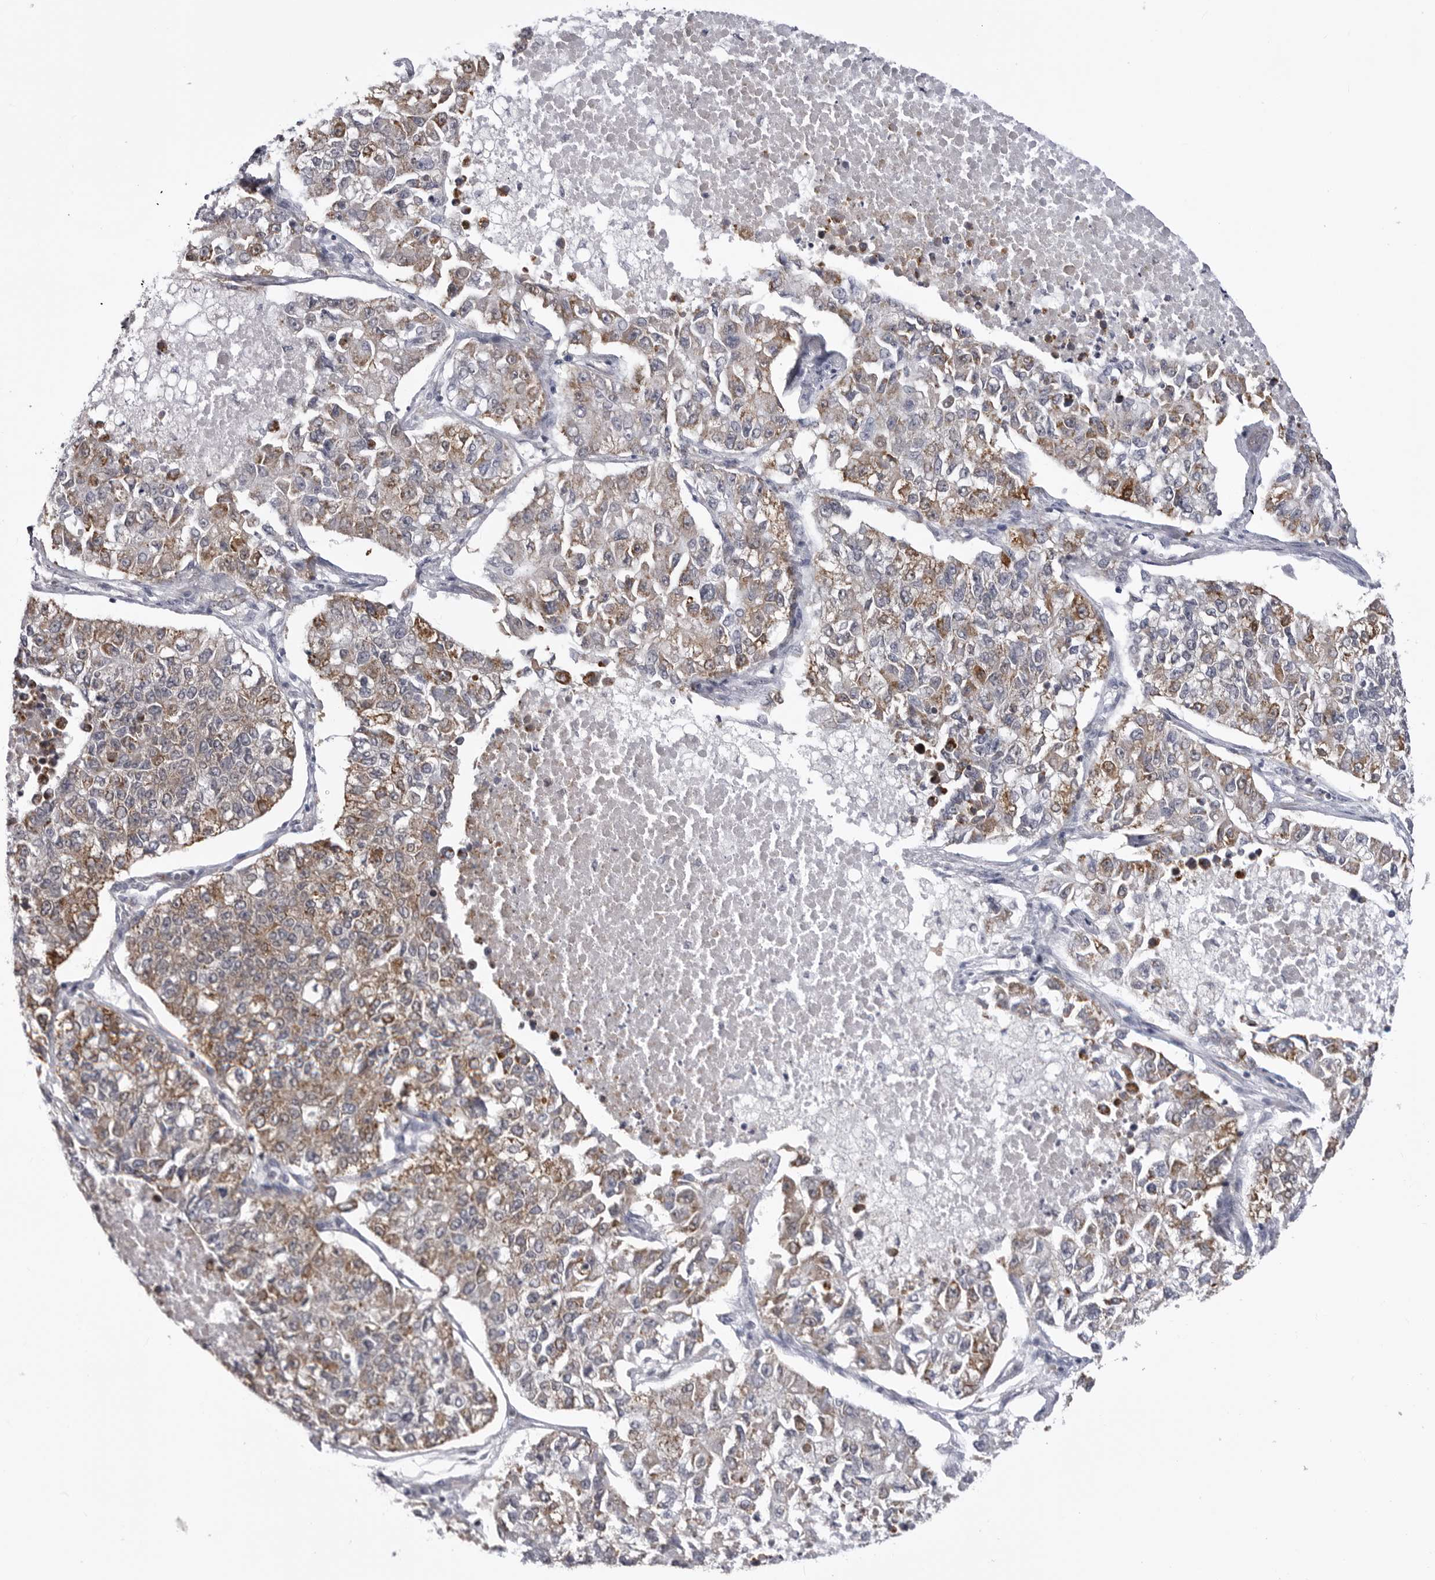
{"staining": {"intensity": "moderate", "quantity": ">75%", "location": "cytoplasmic/membranous"}, "tissue": "lung cancer", "cell_type": "Tumor cells", "image_type": "cancer", "snomed": [{"axis": "morphology", "description": "Adenocarcinoma, NOS"}, {"axis": "topography", "description": "Lung"}], "caption": "IHC of human lung cancer reveals medium levels of moderate cytoplasmic/membranous staining in approximately >75% of tumor cells. Immunohistochemistry (ihc) stains the protein in brown and the nuclei are stained blue.", "gene": "FH", "patient": {"sex": "male", "age": 49}}